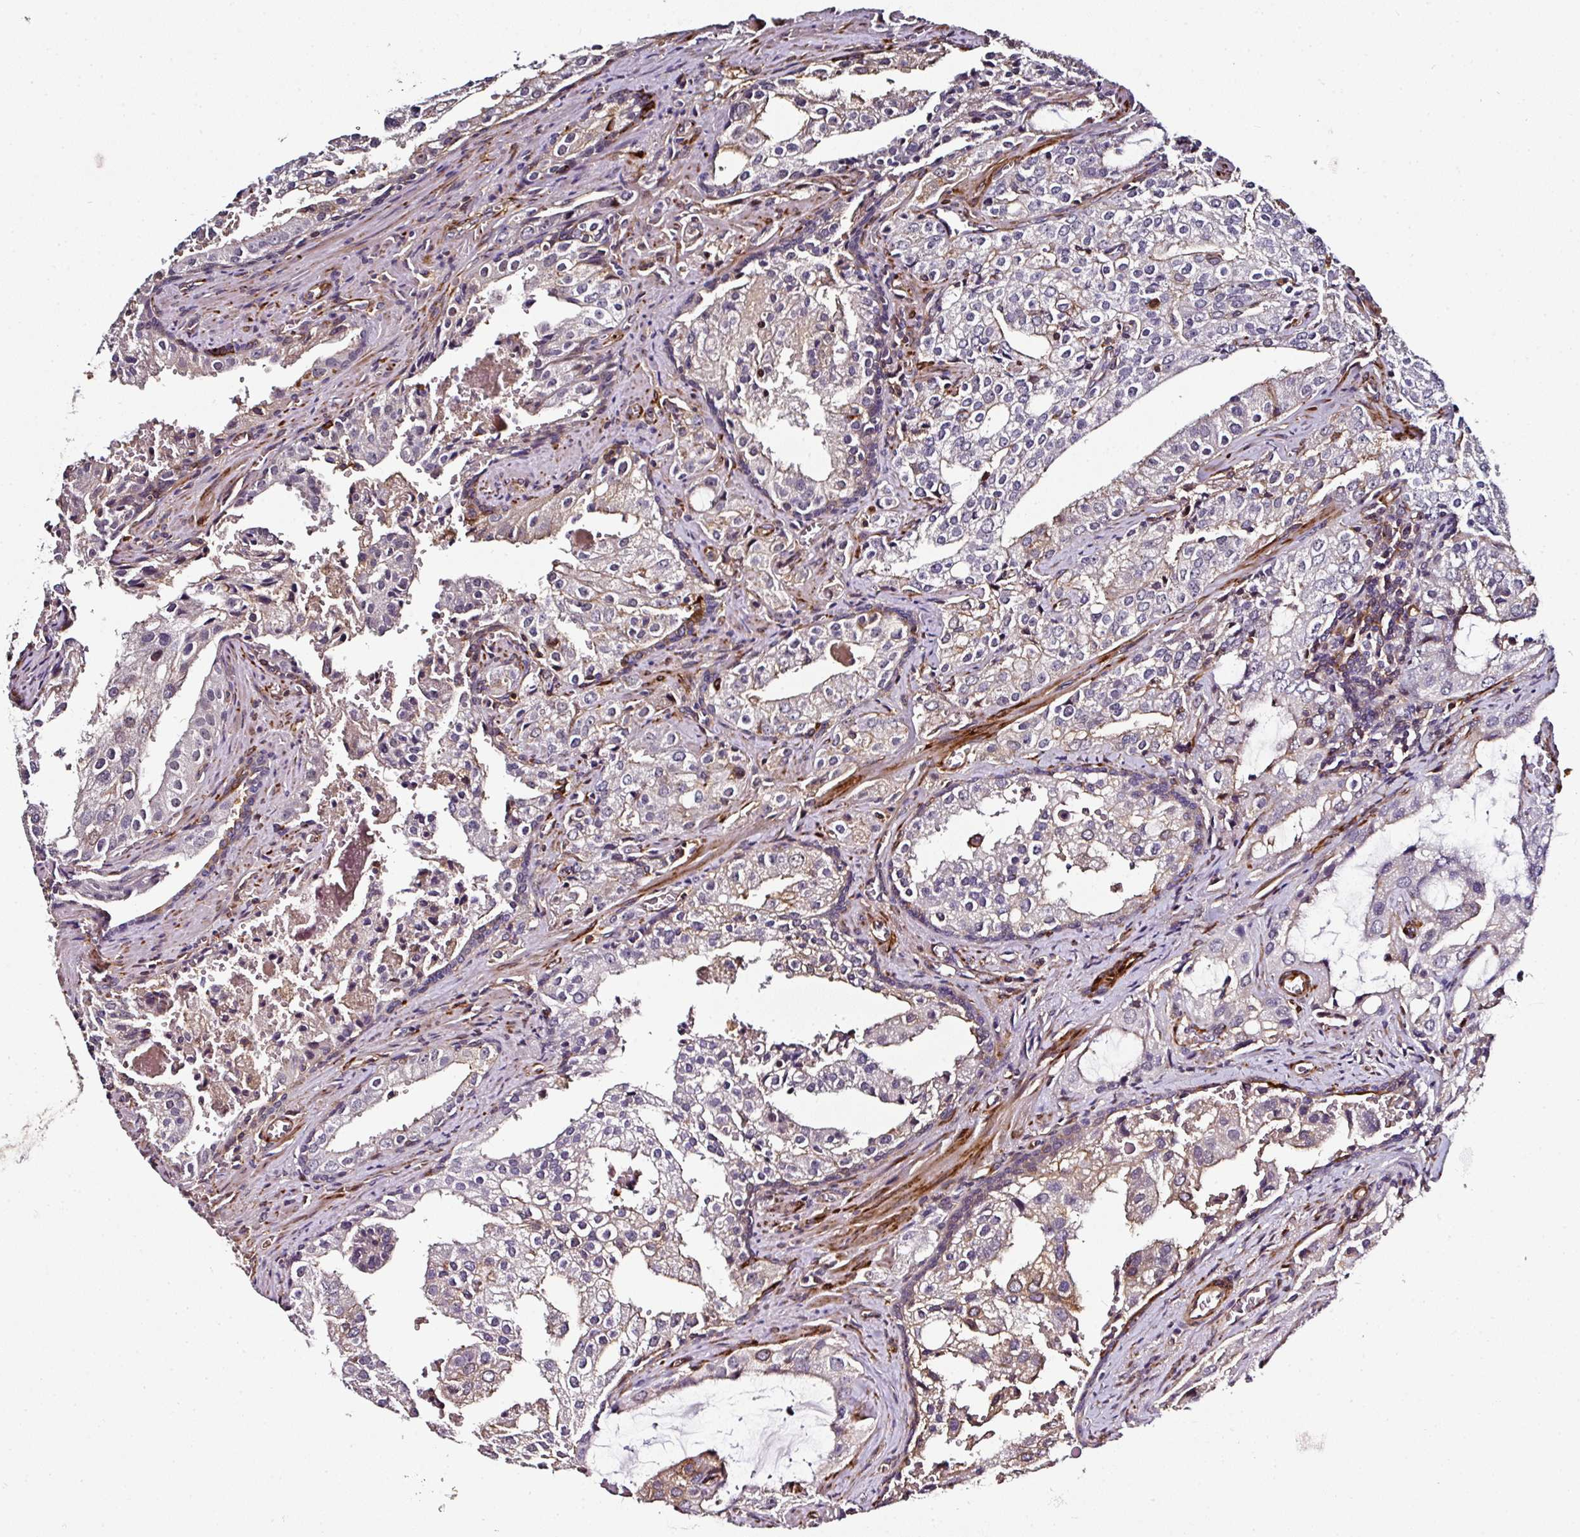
{"staining": {"intensity": "moderate", "quantity": "<25%", "location": "cytoplasmic/membranous"}, "tissue": "prostate cancer", "cell_type": "Tumor cells", "image_type": "cancer", "snomed": [{"axis": "morphology", "description": "Adenocarcinoma, High grade"}, {"axis": "topography", "description": "Prostate"}], "caption": "Protein positivity by immunohistochemistry (IHC) displays moderate cytoplasmic/membranous staining in about <25% of tumor cells in prostate adenocarcinoma (high-grade).", "gene": "BEND5", "patient": {"sex": "male", "age": 68}}